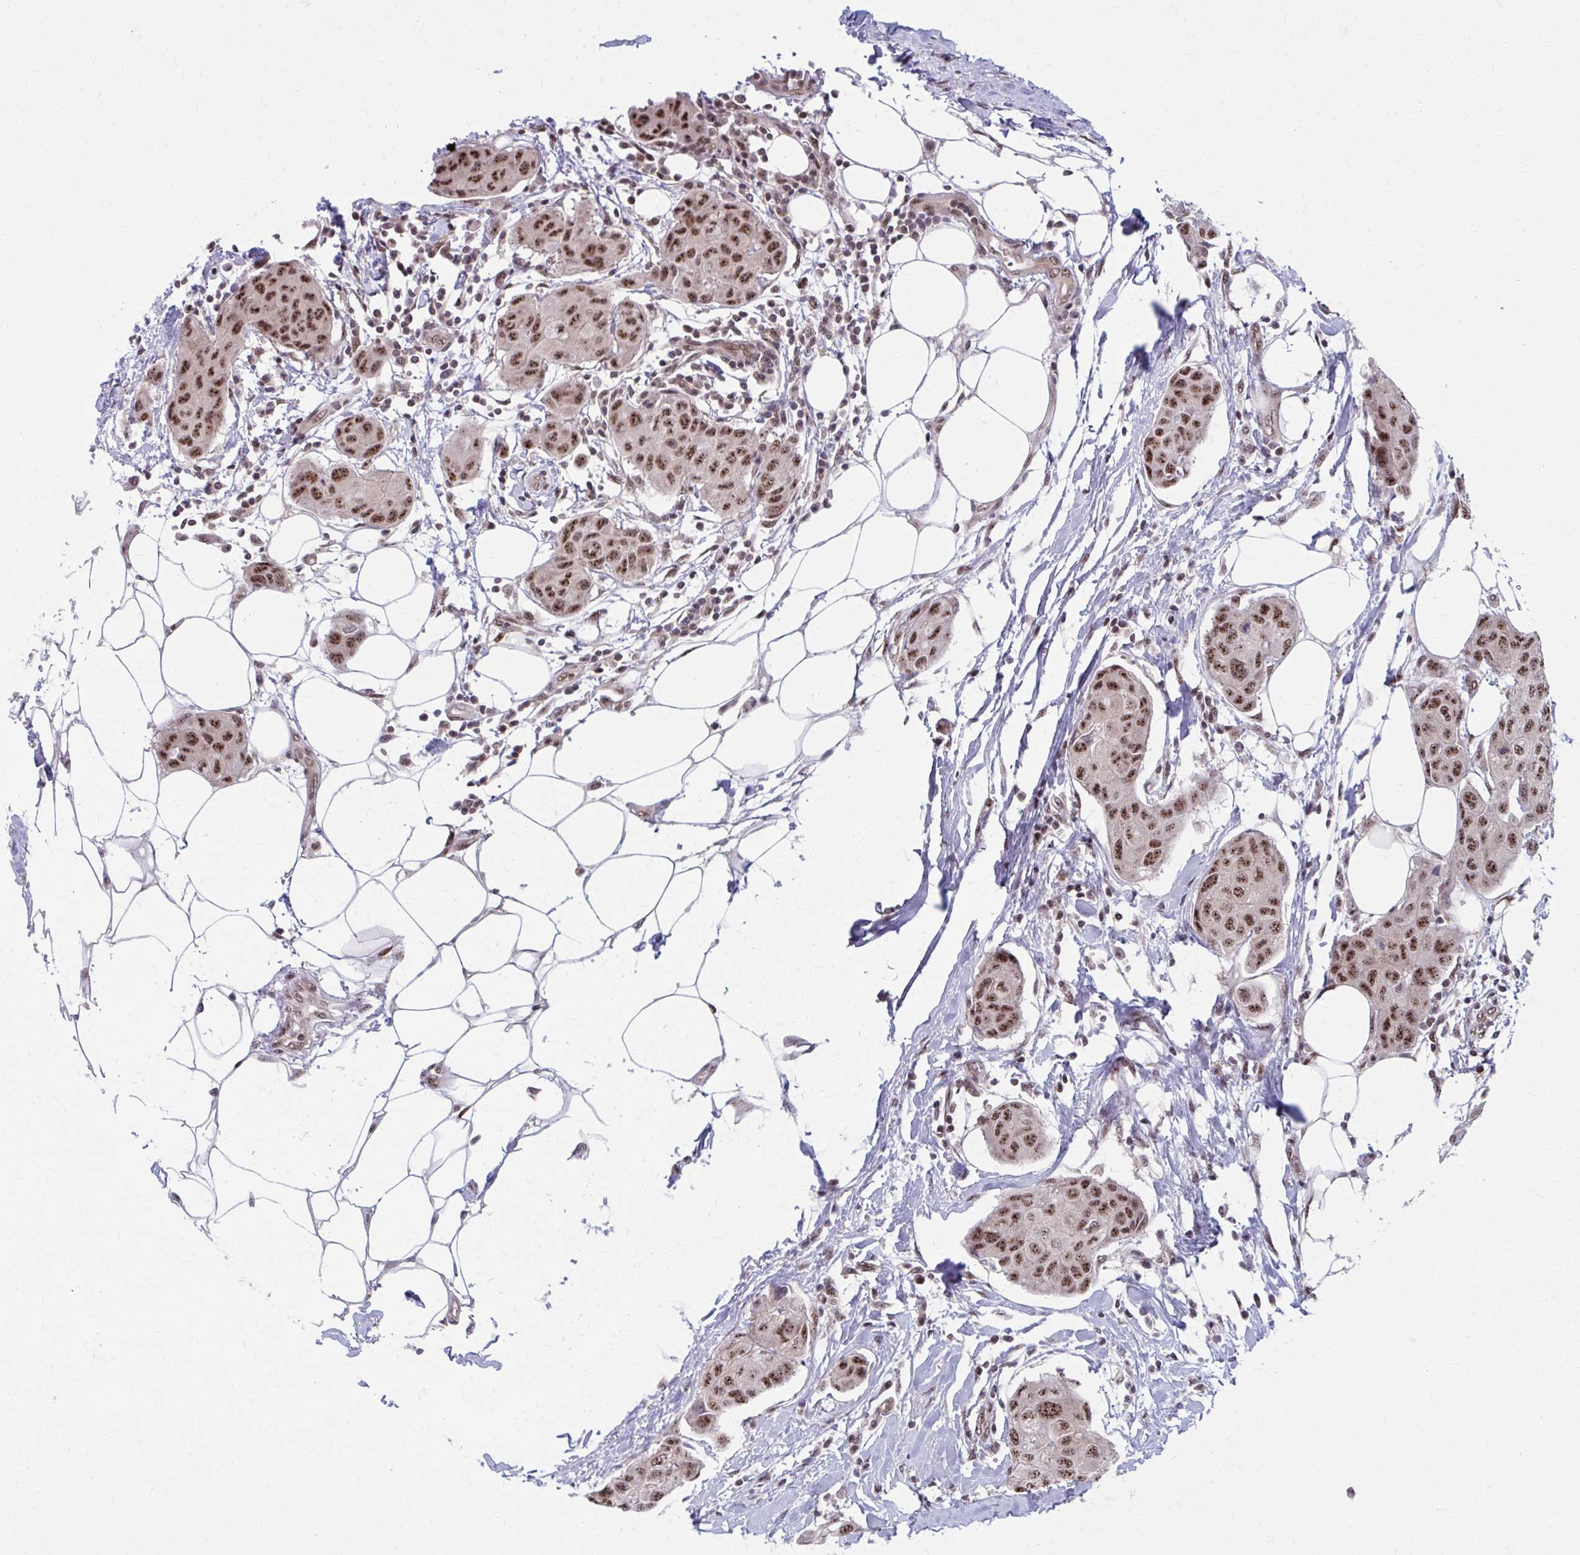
{"staining": {"intensity": "moderate", "quantity": ">75%", "location": "nuclear"}, "tissue": "breast cancer", "cell_type": "Tumor cells", "image_type": "cancer", "snomed": [{"axis": "morphology", "description": "Duct carcinoma"}, {"axis": "topography", "description": "Breast"}, {"axis": "topography", "description": "Lymph node"}], "caption": "There is medium levels of moderate nuclear expression in tumor cells of breast cancer, as demonstrated by immunohistochemical staining (brown color).", "gene": "SETBP1", "patient": {"sex": "female", "age": 80}}